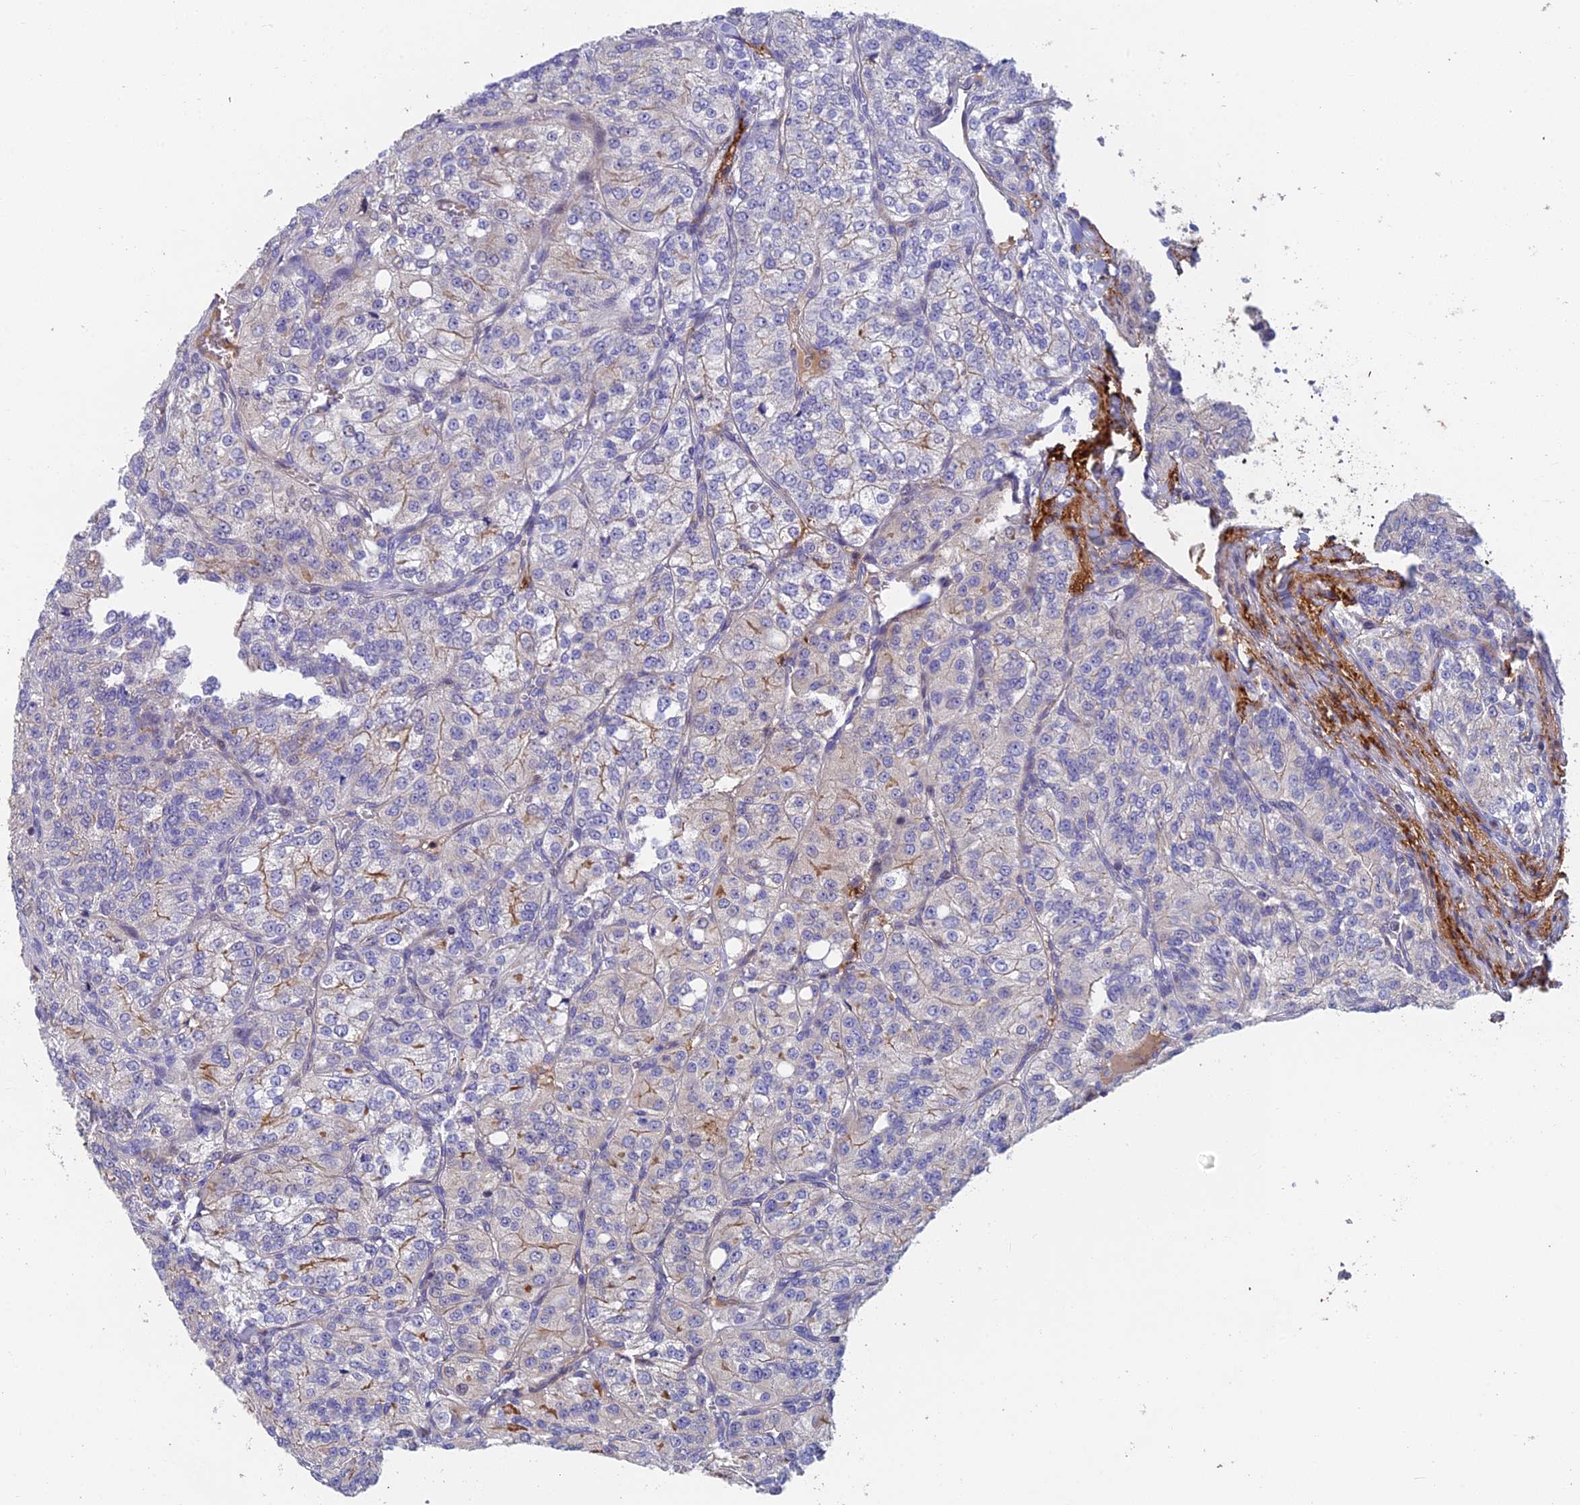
{"staining": {"intensity": "moderate", "quantity": "<25%", "location": "cytoplasmic/membranous"}, "tissue": "renal cancer", "cell_type": "Tumor cells", "image_type": "cancer", "snomed": [{"axis": "morphology", "description": "Adenocarcinoma, NOS"}, {"axis": "topography", "description": "Kidney"}], "caption": "Protein staining displays moderate cytoplasmic/membranous expression in approximately <25% of tumor cells in renal cancer (adenocarcinoma).", "gene": "ADAMTS13", "patient": {"sex": "female", "age": 63}}